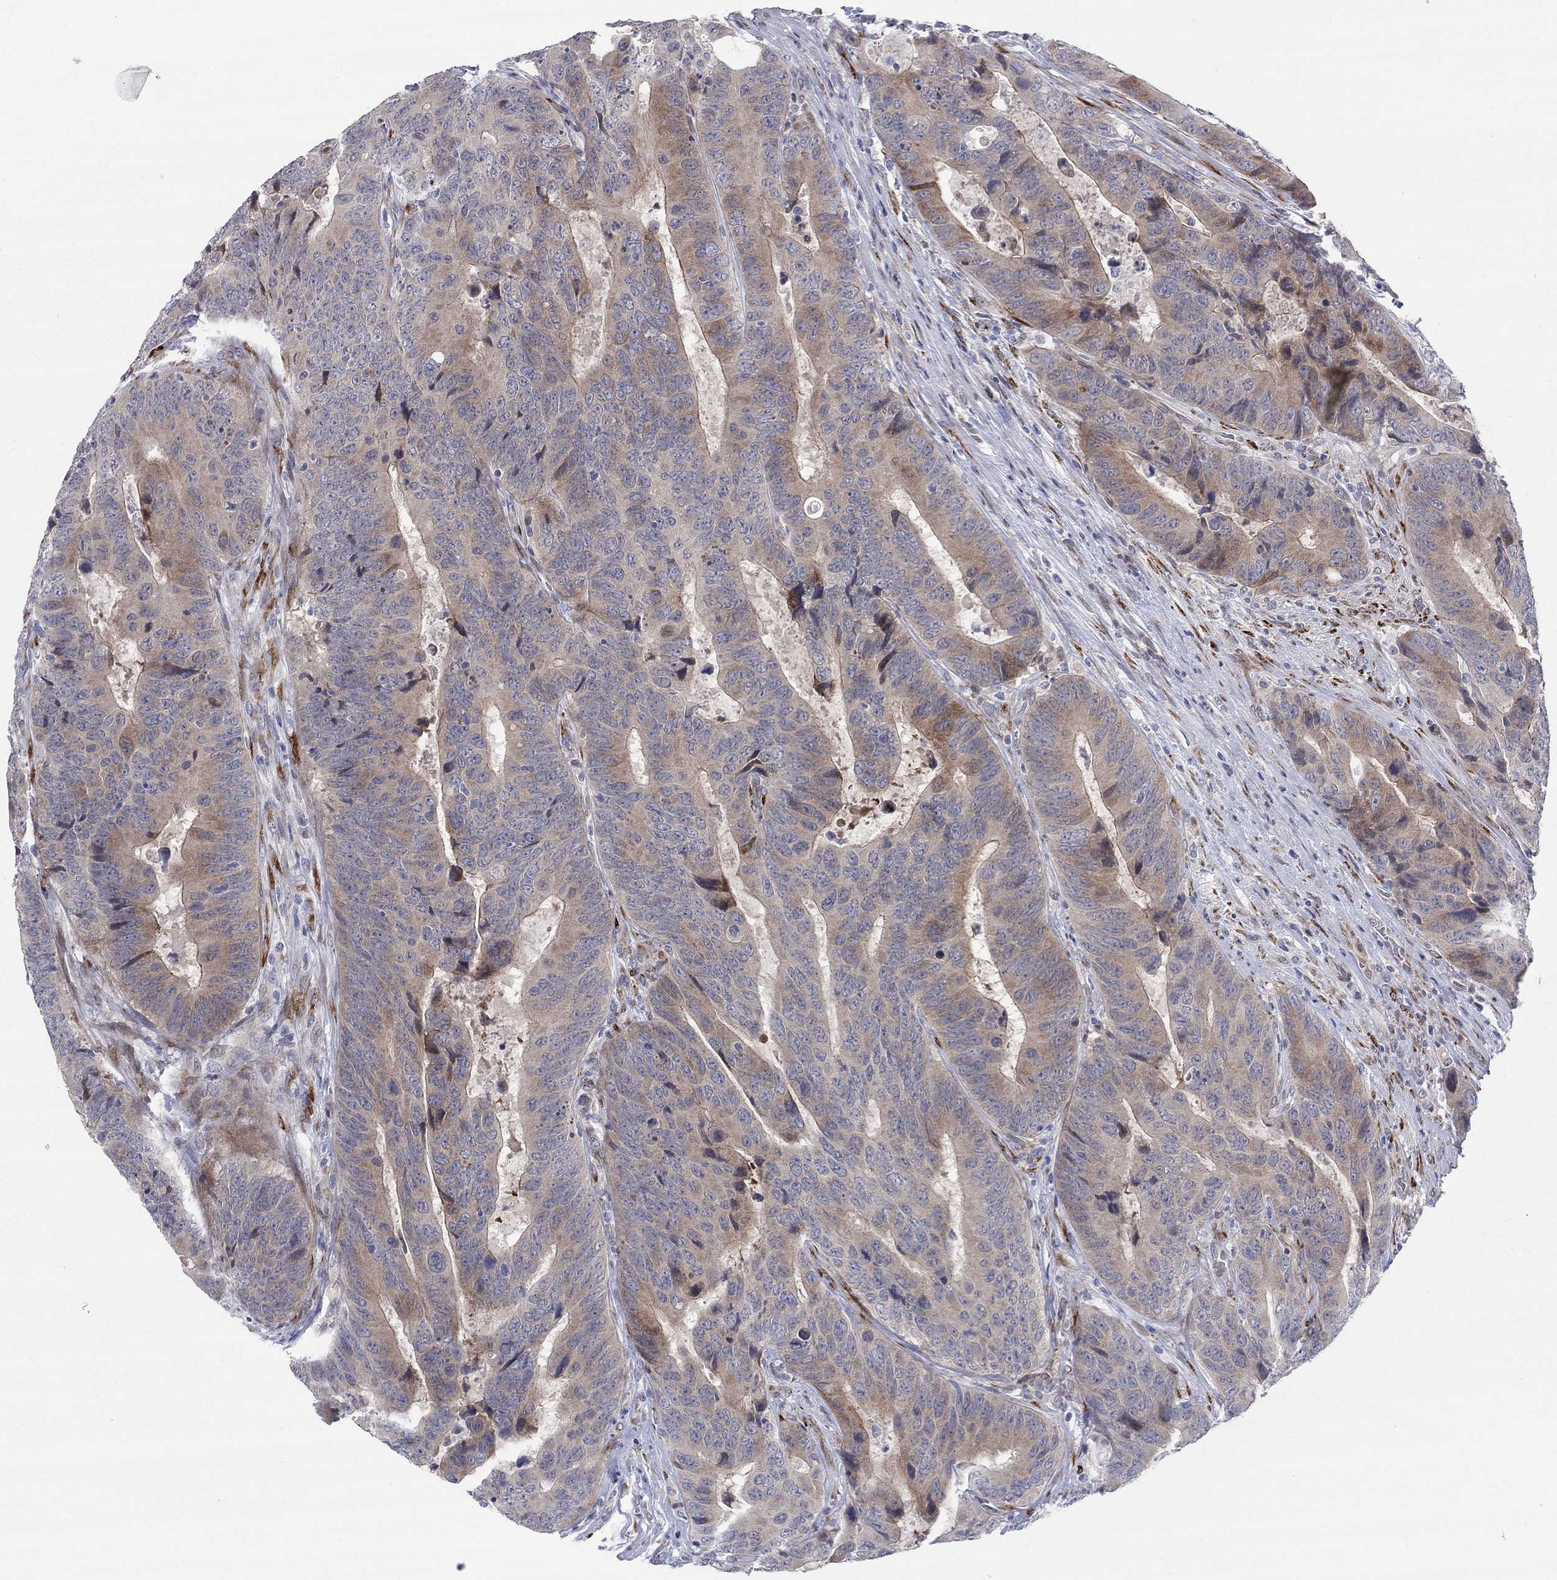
{"staining": {"intensity": "moderate", "quantity": "25%-75%", "location": "cytoplasmic/membranous"}, "tissue": "colorectal cancer", "cell_type": "Tumor cells", "image_type": "cancer", "snomed": [{"axis": "morphology", "description": "Adenocarcinoma, NOS"}, {"axis": "topography", "description": "Colon"}], "caption": "This image demonstrates colorectal adenocarcinoma stained with immunohistochemistry to label a protein in brown. The cytoplasmic/membranous of tumor cells show moderate positivity for the protein. Nuclei are counter-stained blue.", "gene": "TTC21B", "patient": {"sex": "female", "age": 56}}